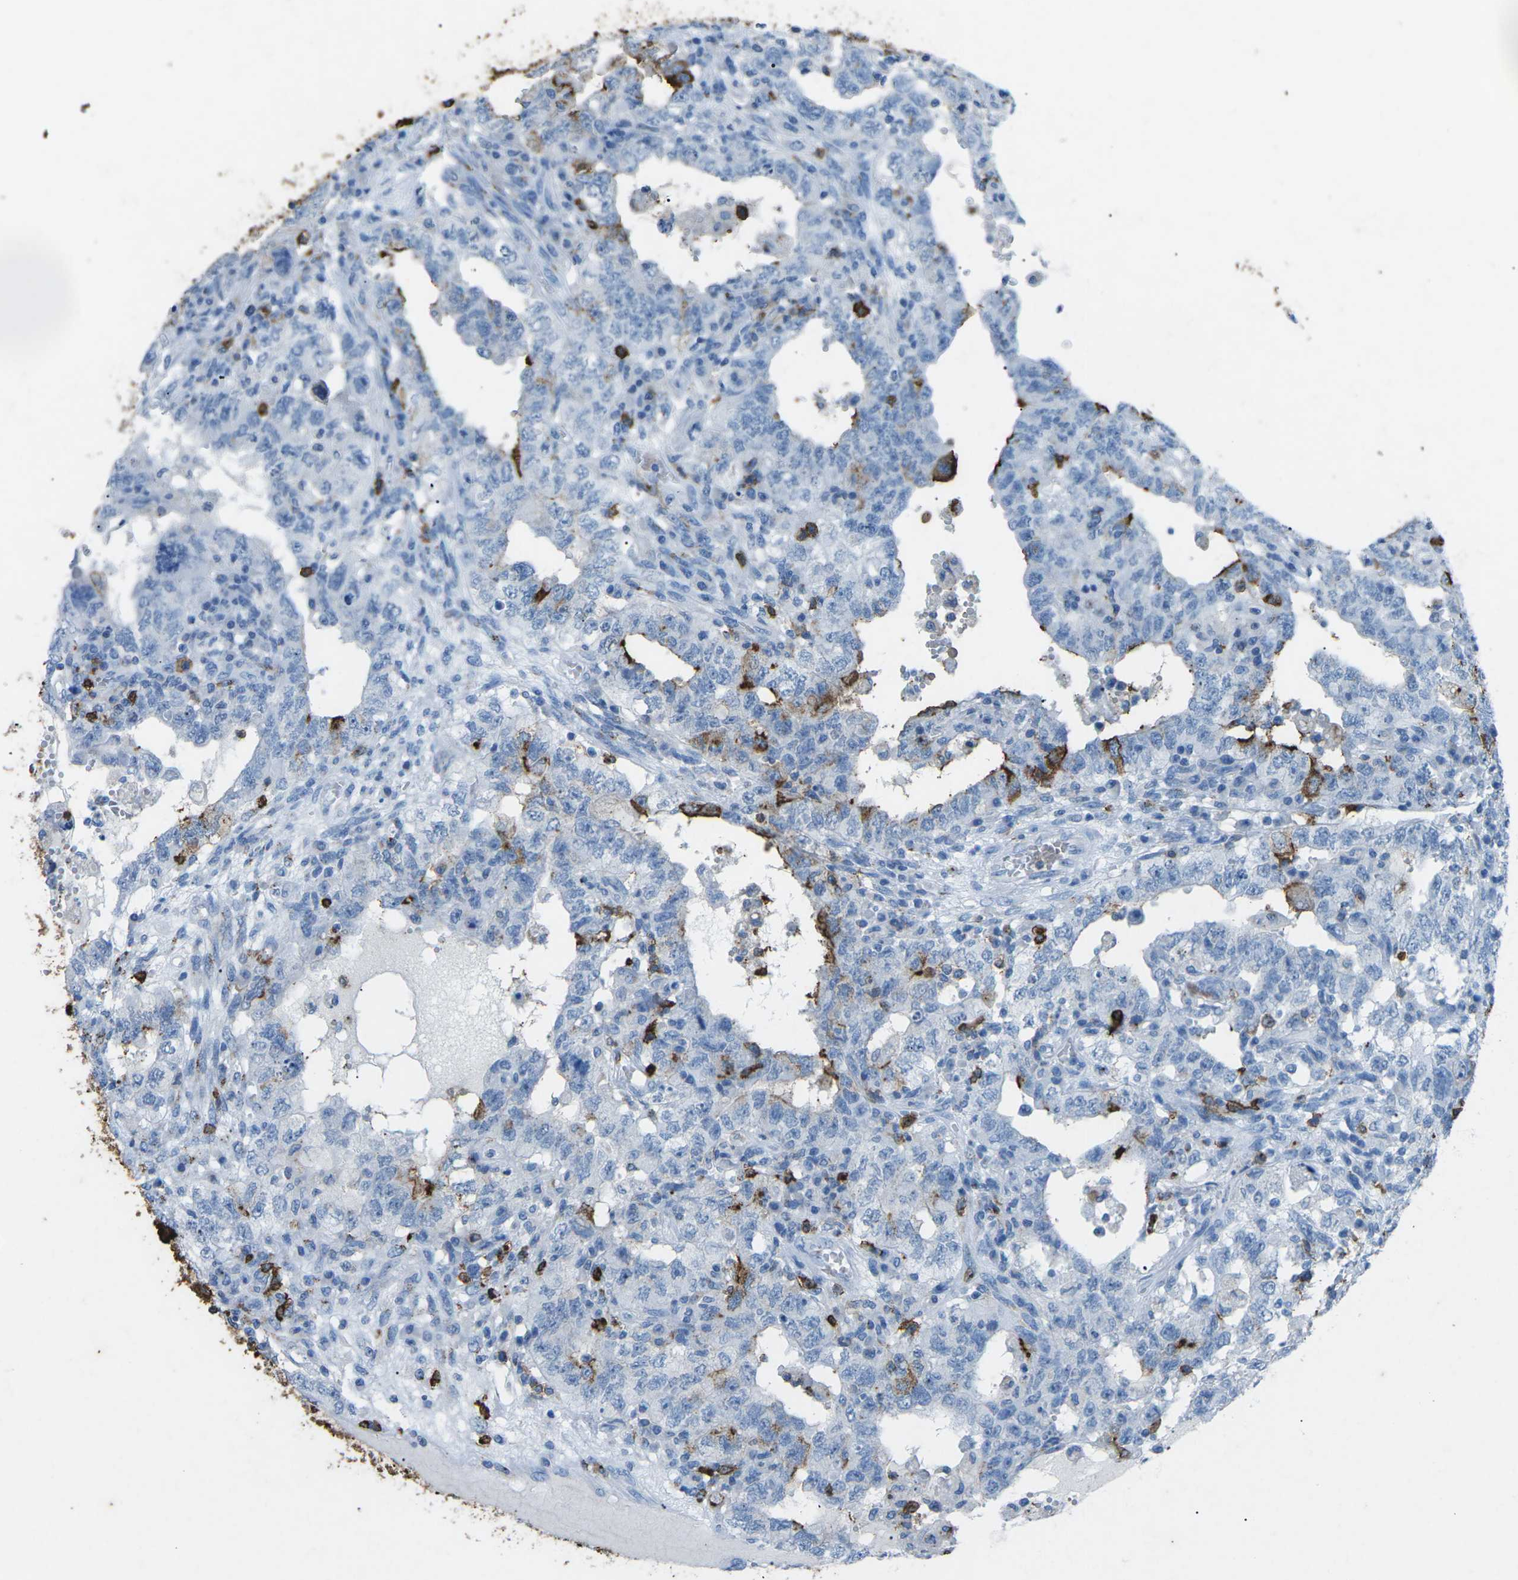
{"staining": {"intensity": "negative", "quantity": "none", "location": "none"}, "tissue": "testis cancer", "cell_type": "Tumor cells", "image_type": "cancer", "snomed": [{"axis": "morphology", "description": "Carcinoma, Embryonal, NOS"}, {"axis": "topography", "description": "Testis"}], "caption": "Image shows no significant protein expression in tumor cells of embryonal carcinoma (testis).", "gene": "CTAGE1", "patient": {"sex": "male", "age": 26}}